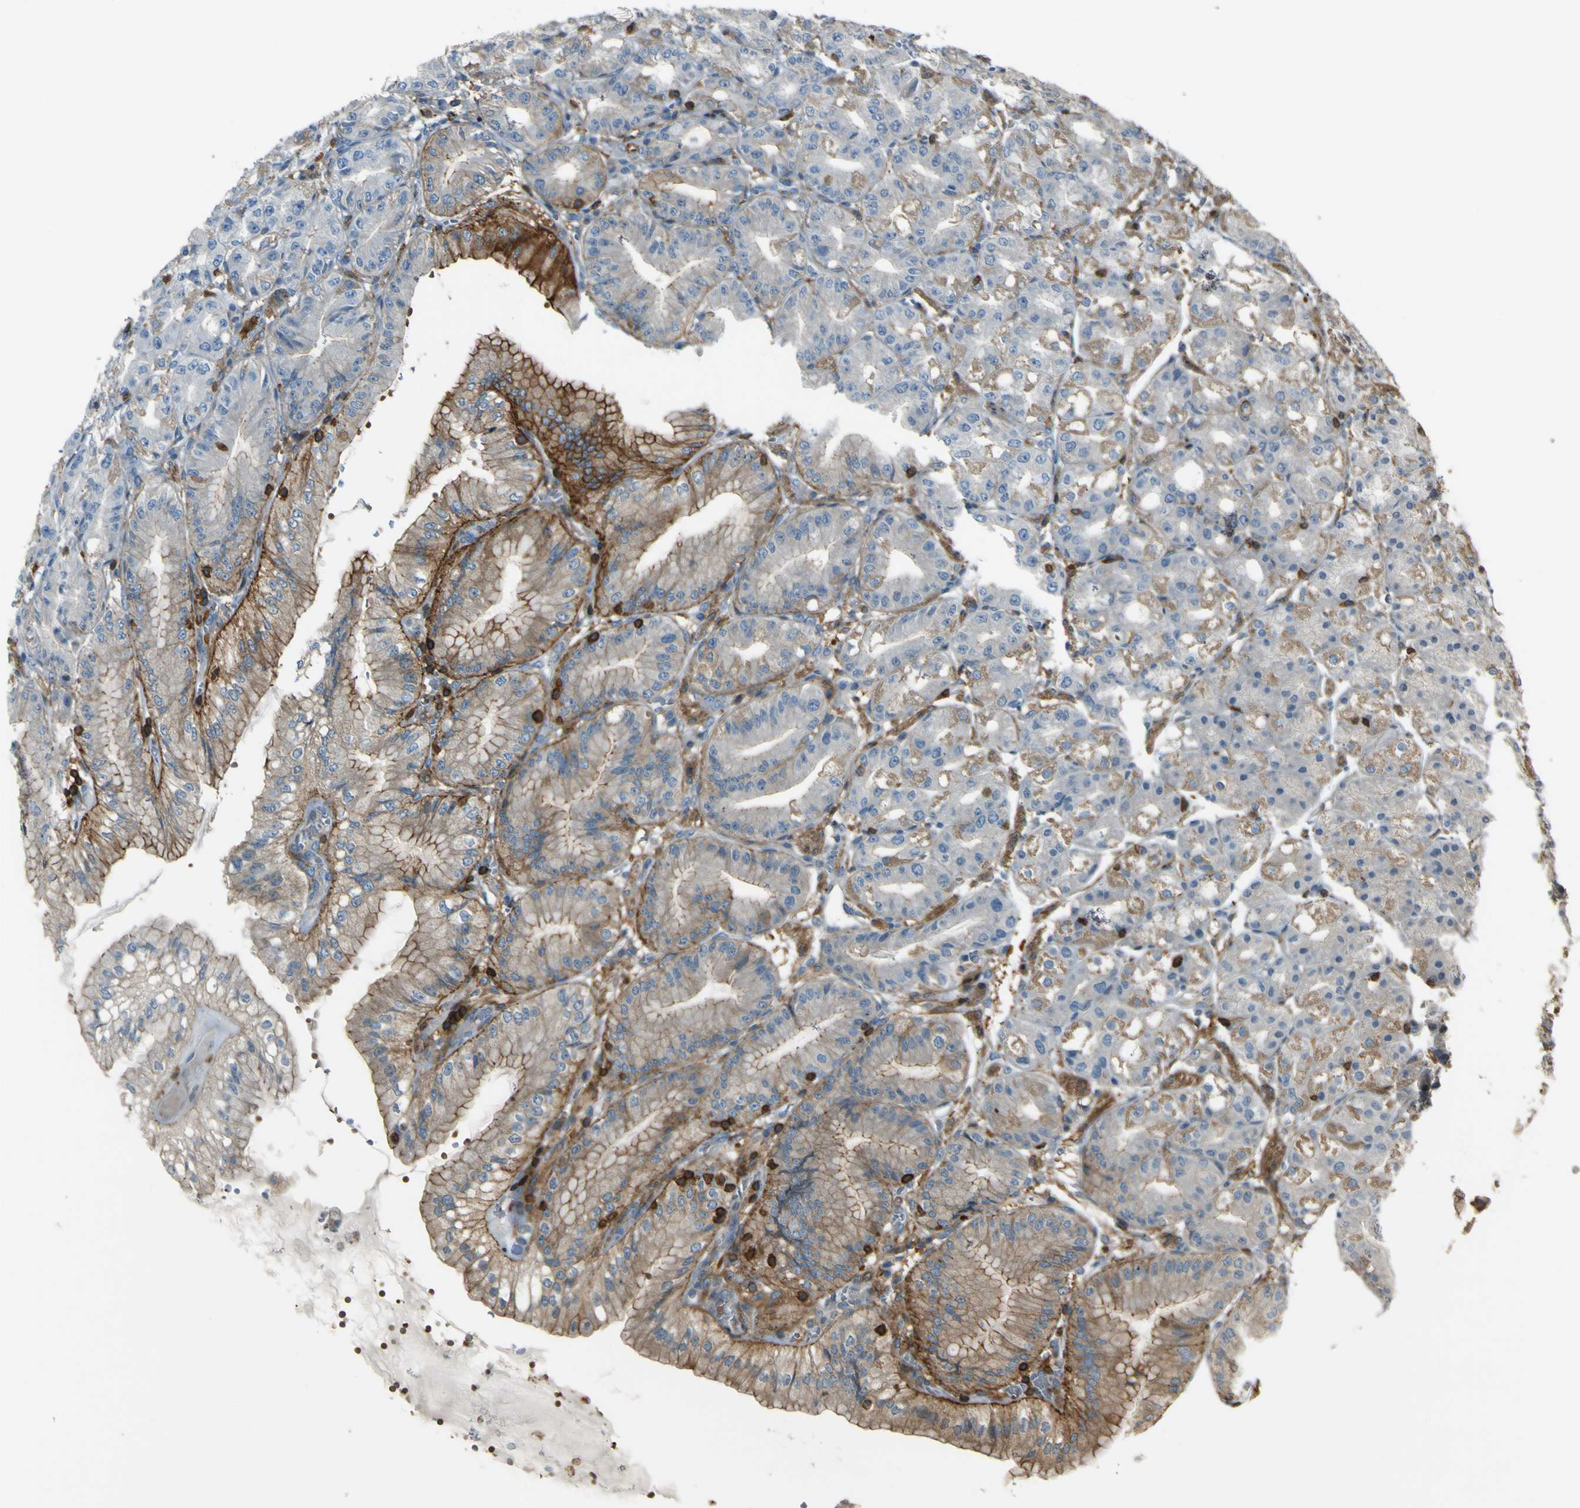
{"staining": {"intensity": "strong", "quantity": "25%-75%", "location": "cytoplasmic/membranous"}, "tissue": "stomach", "cell_type": "Glandular cells", "image_type": "normal", "snomed": [{"axis": "morphology", "description": "Normal tissue, NOS"}, {"axis": "topography", "description": "Stomach, lower"}], "caption": "The immunohistochemical stain labels strong cytoplasmic/membranous positivity in glandular cells of benign stomach.", "gene": "PCDHB5", "patient": {"sex": "male", "age": 71}}